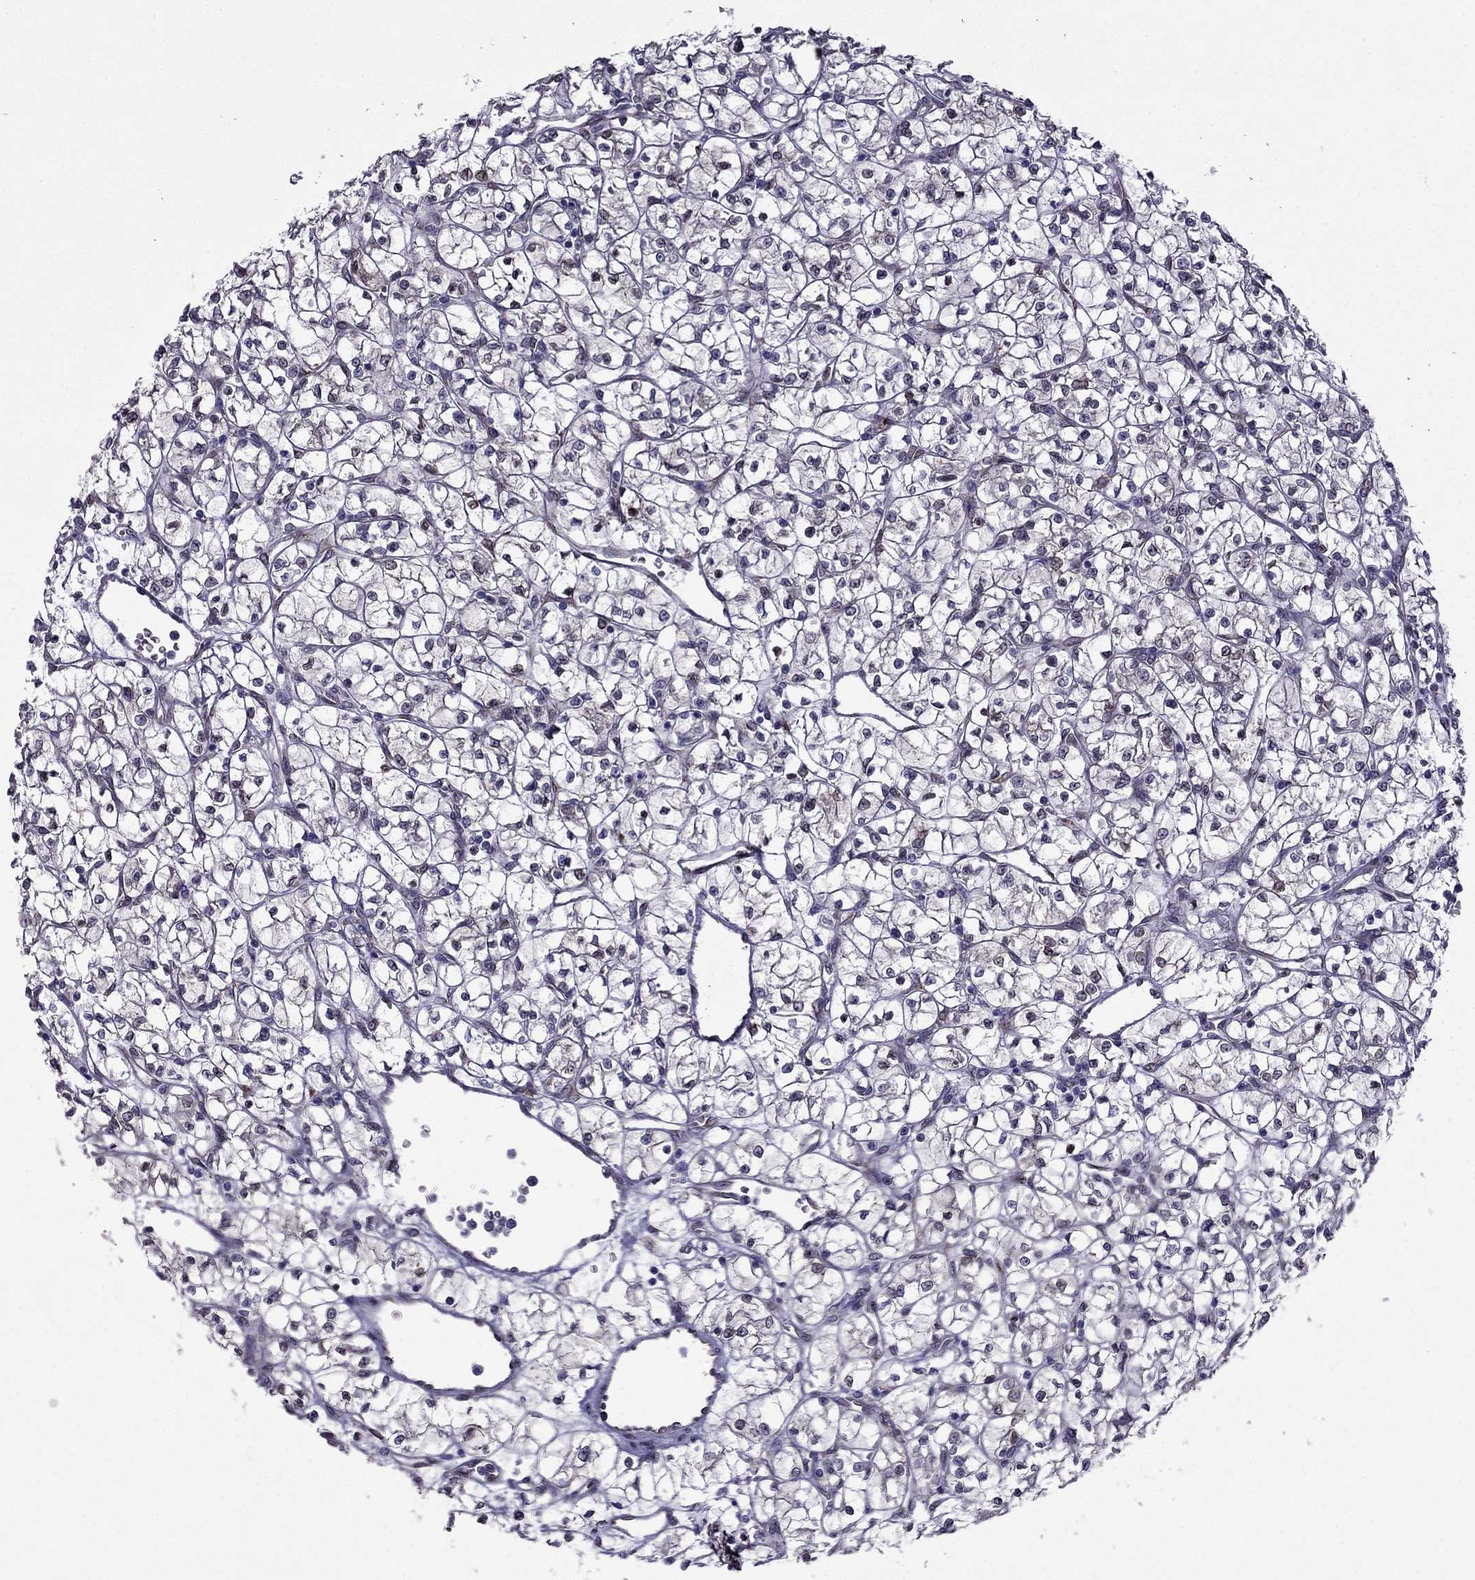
{"staining": {"intensity": "negative", "quantity": "none", "location": "none"}, "tissue": "renal cancer", "cell_type": "Tumor cells", "image_type": "cancer", "snomed": [{"axis": "morphology", "description": "Adenocarcinoma, NOS"}, {"axis": "topography", "description": "Kidney"}], "caption": "High magnification brightfield microscopy of renal cancer (adenocarcinoma) stained with DAB (brown) and counterstained with hematoxylin (blue): tumor cells show no significant expression.", "gene": "IKBIP", "patient": {"sex": "female", "age": 64}}